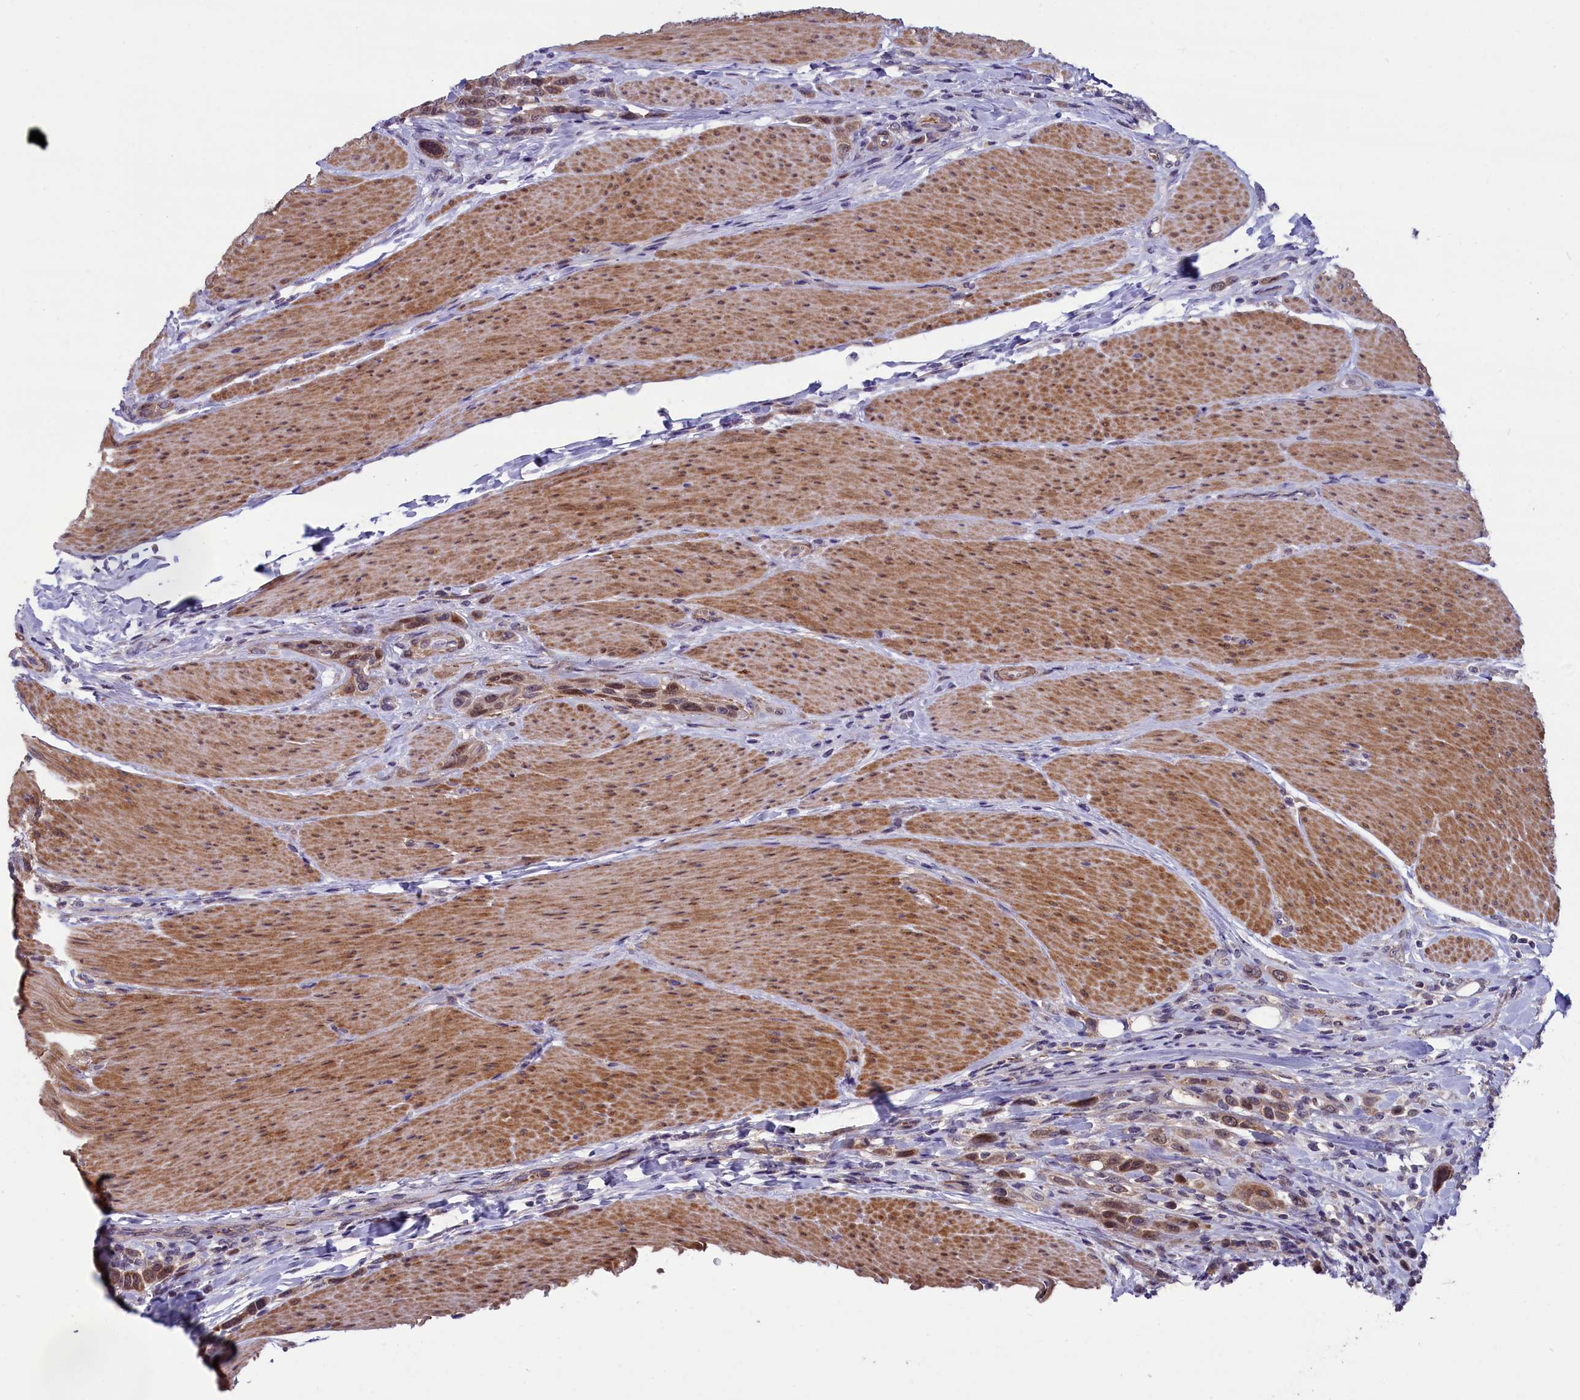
{"staining": {"intensity": "weak", "quantity": ">75%", "location": "cytoplasmic/membranous,nuclear"}, "tissue": "urothelial cancer", "cell_type": "Tumor cells", "image_type": "cancer", "snomed": [{"axis": "morphology", "description": "Urothelial carcinoma, High grade"}, {"axis": "topography", "description": "Urinary bladder"}], "caption": "Tumor cells exhibit low levels of weak cytoplasmic/membranous and nuclear expression in about >75% of cells in human urothelial cancer.", "gene": "SLC39A6", "patient": {"sex": "male", "age": 50}}